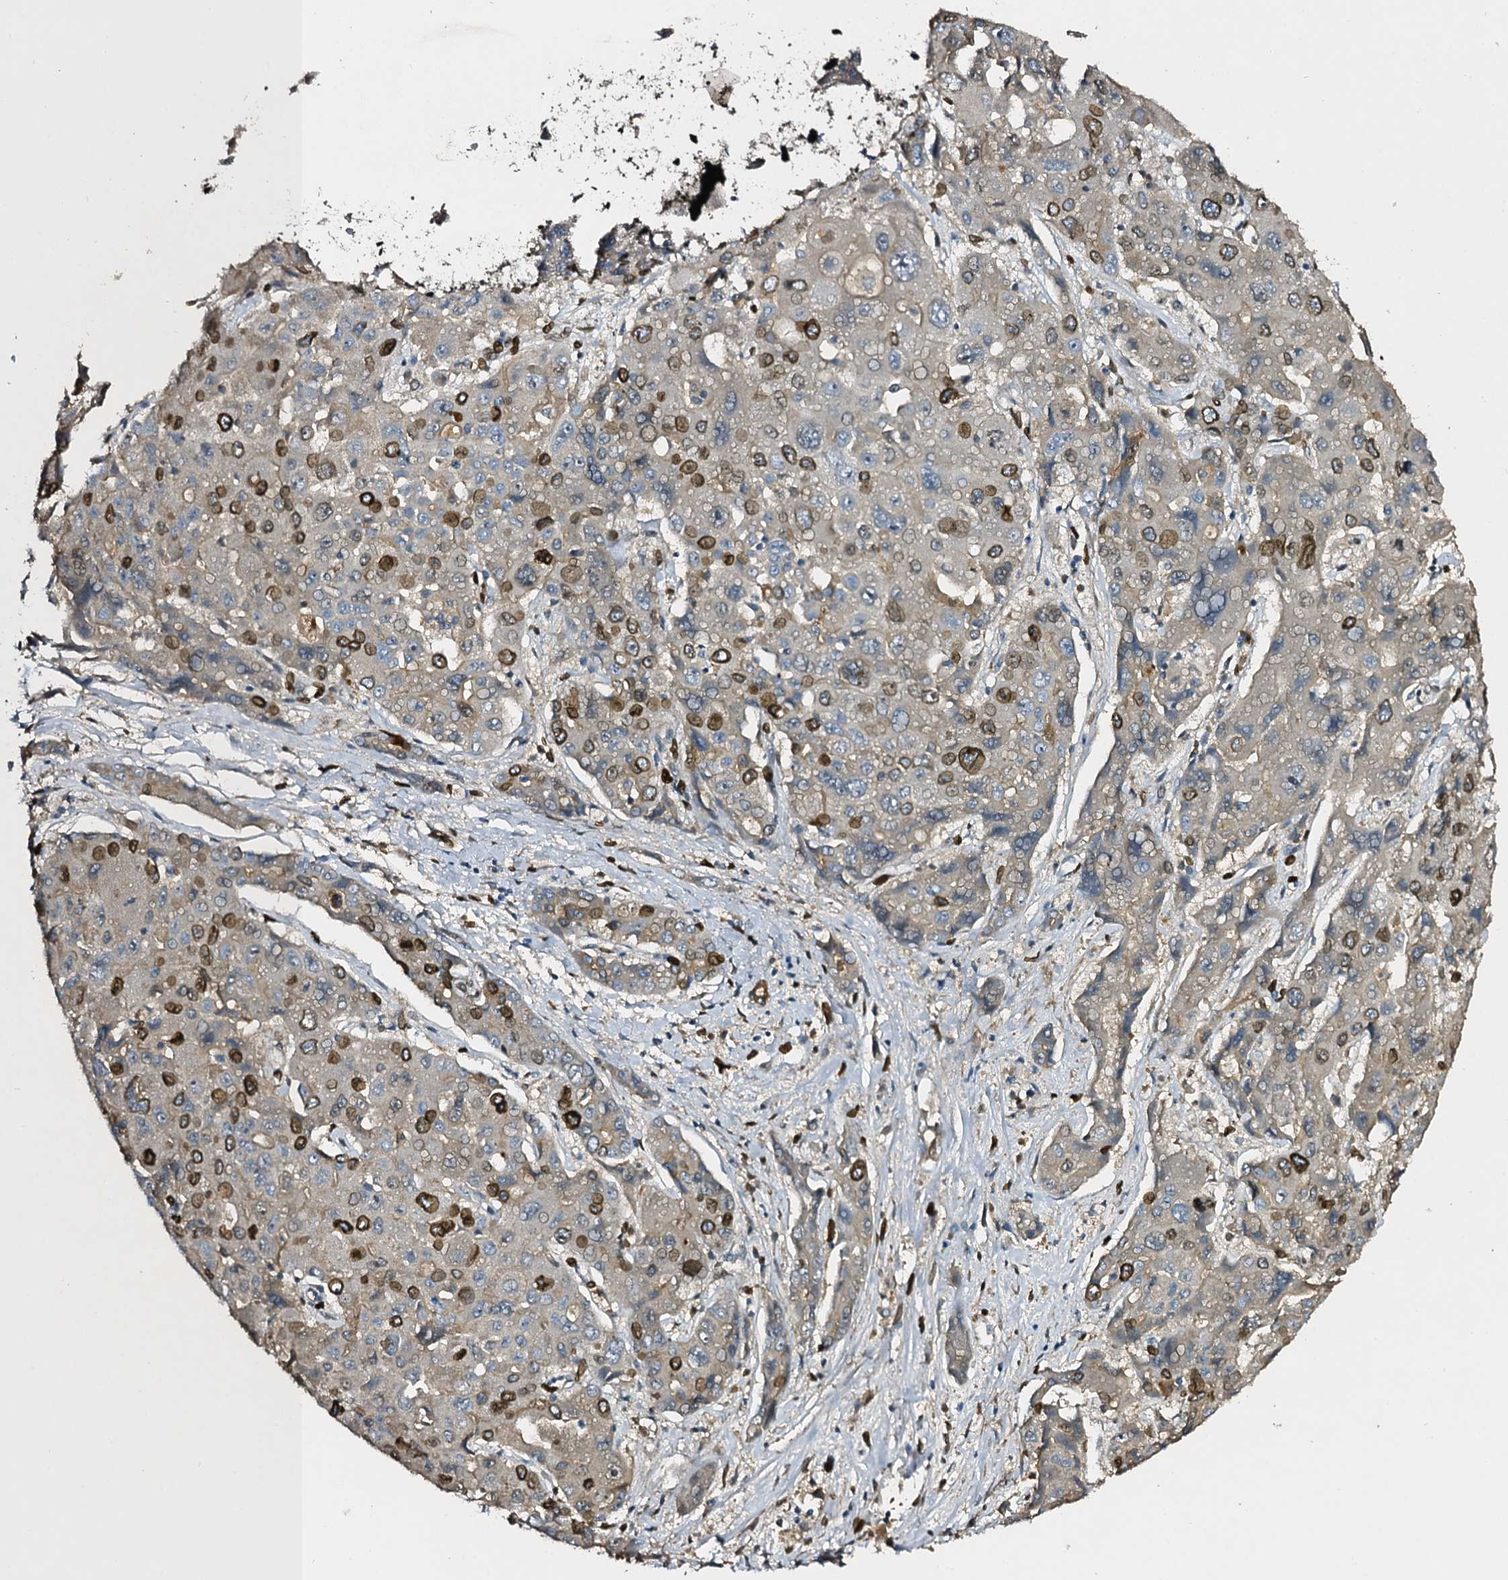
{"staining": {"intensity": "moderate", "quantity": "<25%", "location": "cytoplasmic/membranous,nuclear"}, "tissue": "liver cancer", "cell_type": "Tumor cells", "image_type": "cancer", "snomed": [{"axis": "morphology", "description": "Cholangiocarcinoma"}, {"axis": "topography", "description": "Liver"}], "caption": "Liver cholangiocarcinoma tissue shows moderate cytoplasmic/membranous and nuclear positivity in about <25% of tumor cells, visualized by immunohistochemistry.", "gene": "SLC11A2", "patient": {"sex": "male", "age": 67}}